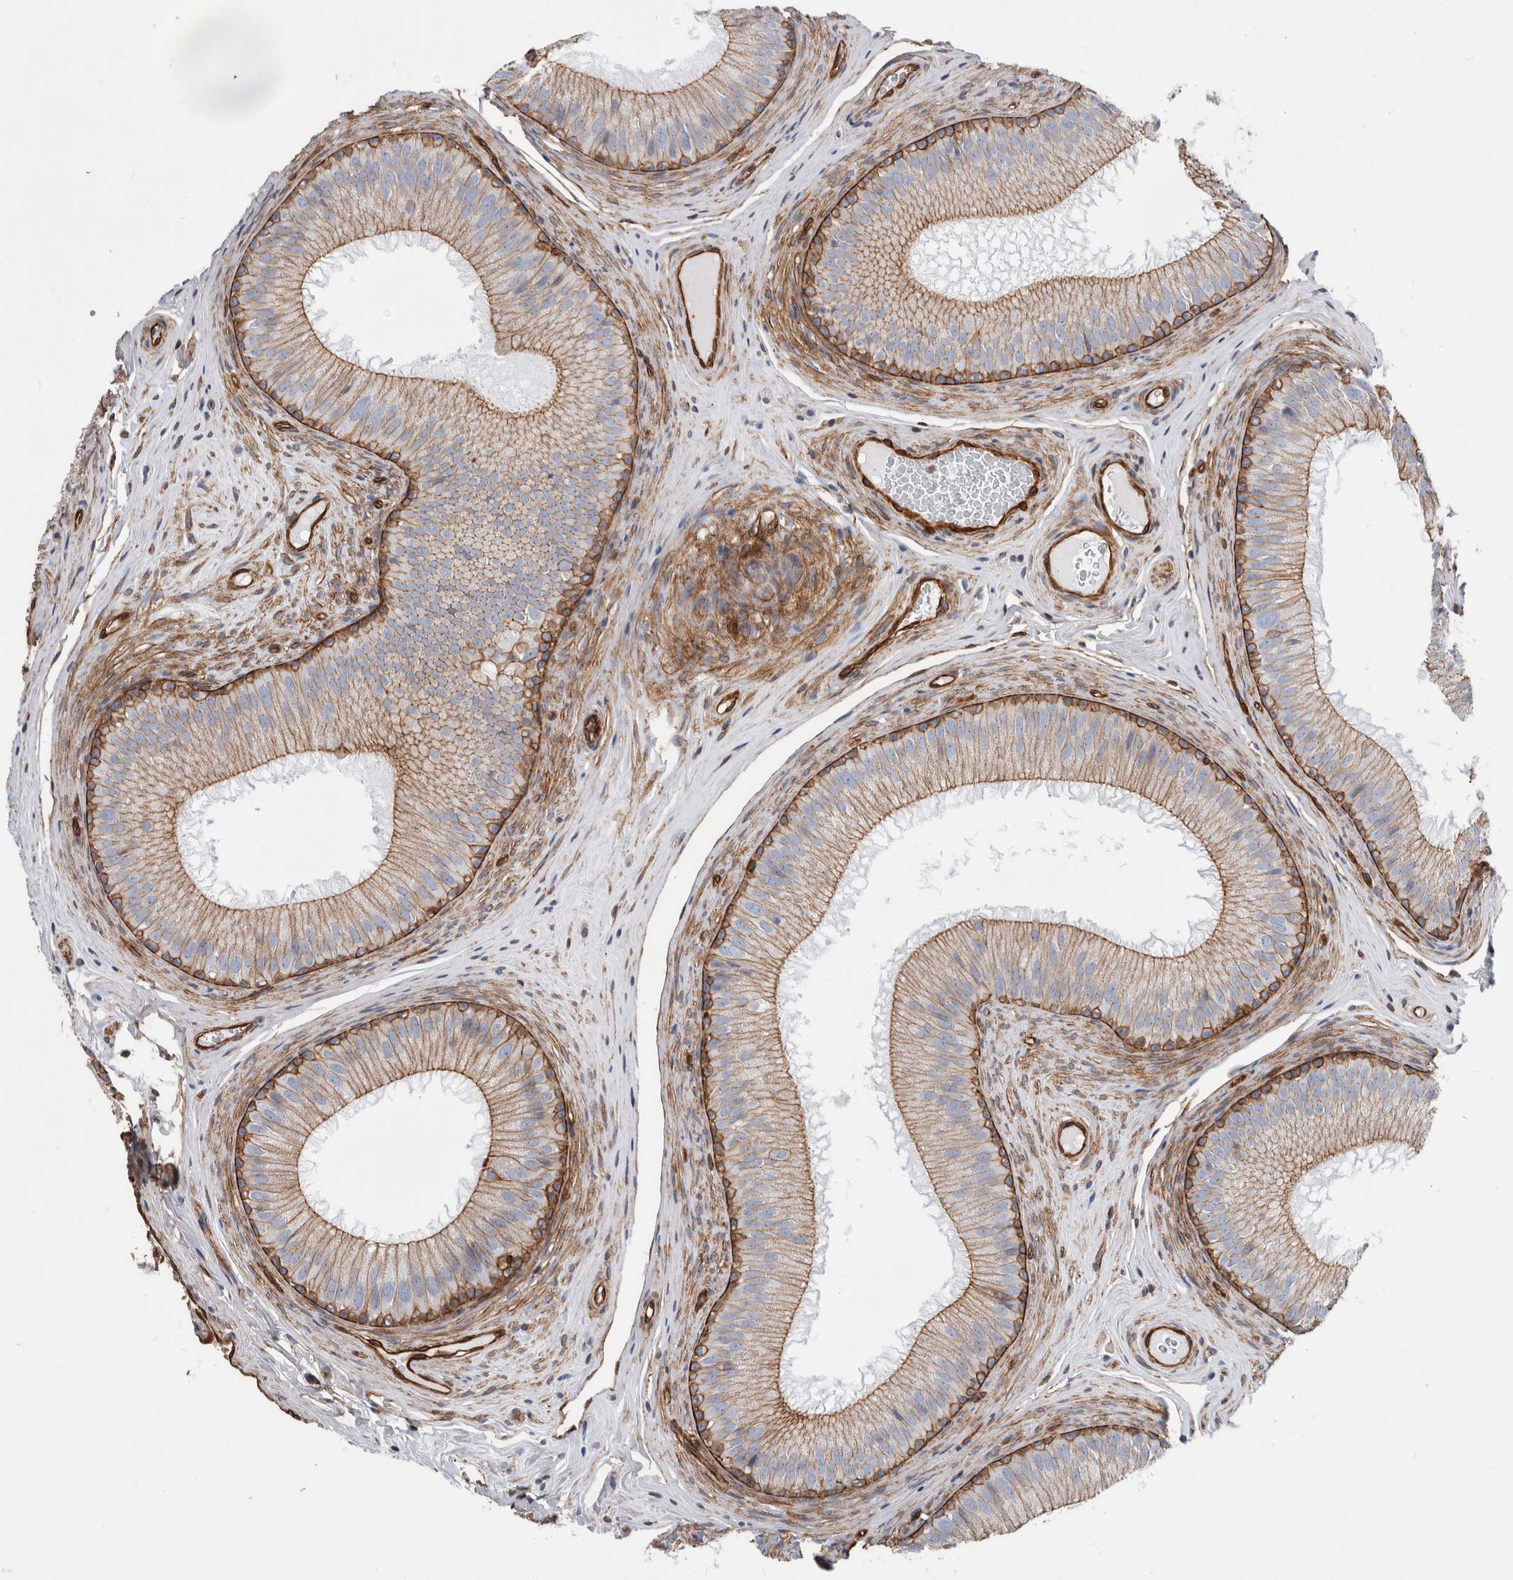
{"staining": {"intensity": "strong", "quantity": ">75%", "location": "cytoplasmic/membranous"}, "tissue": "epididymis", "cell_type": "Glandular cells", "image_type": "normal", "snomed": [{"axis": "morphology", "description": "Normal tissue, NOS"}, {"axis": "topography", "description": "Epididymis"}], "caption": "IHC histopathology image of unremarkable epididymis: human epididymis stained using immunohistochemistry reveals high levels of strong protein expression localized specifically in the cytoplasmic/membranous of glandular cells, appearing as a cytoplasmic/membranous brown color.", "gene": "PLEC", "patient": {"sex": "male", "age": 32}}